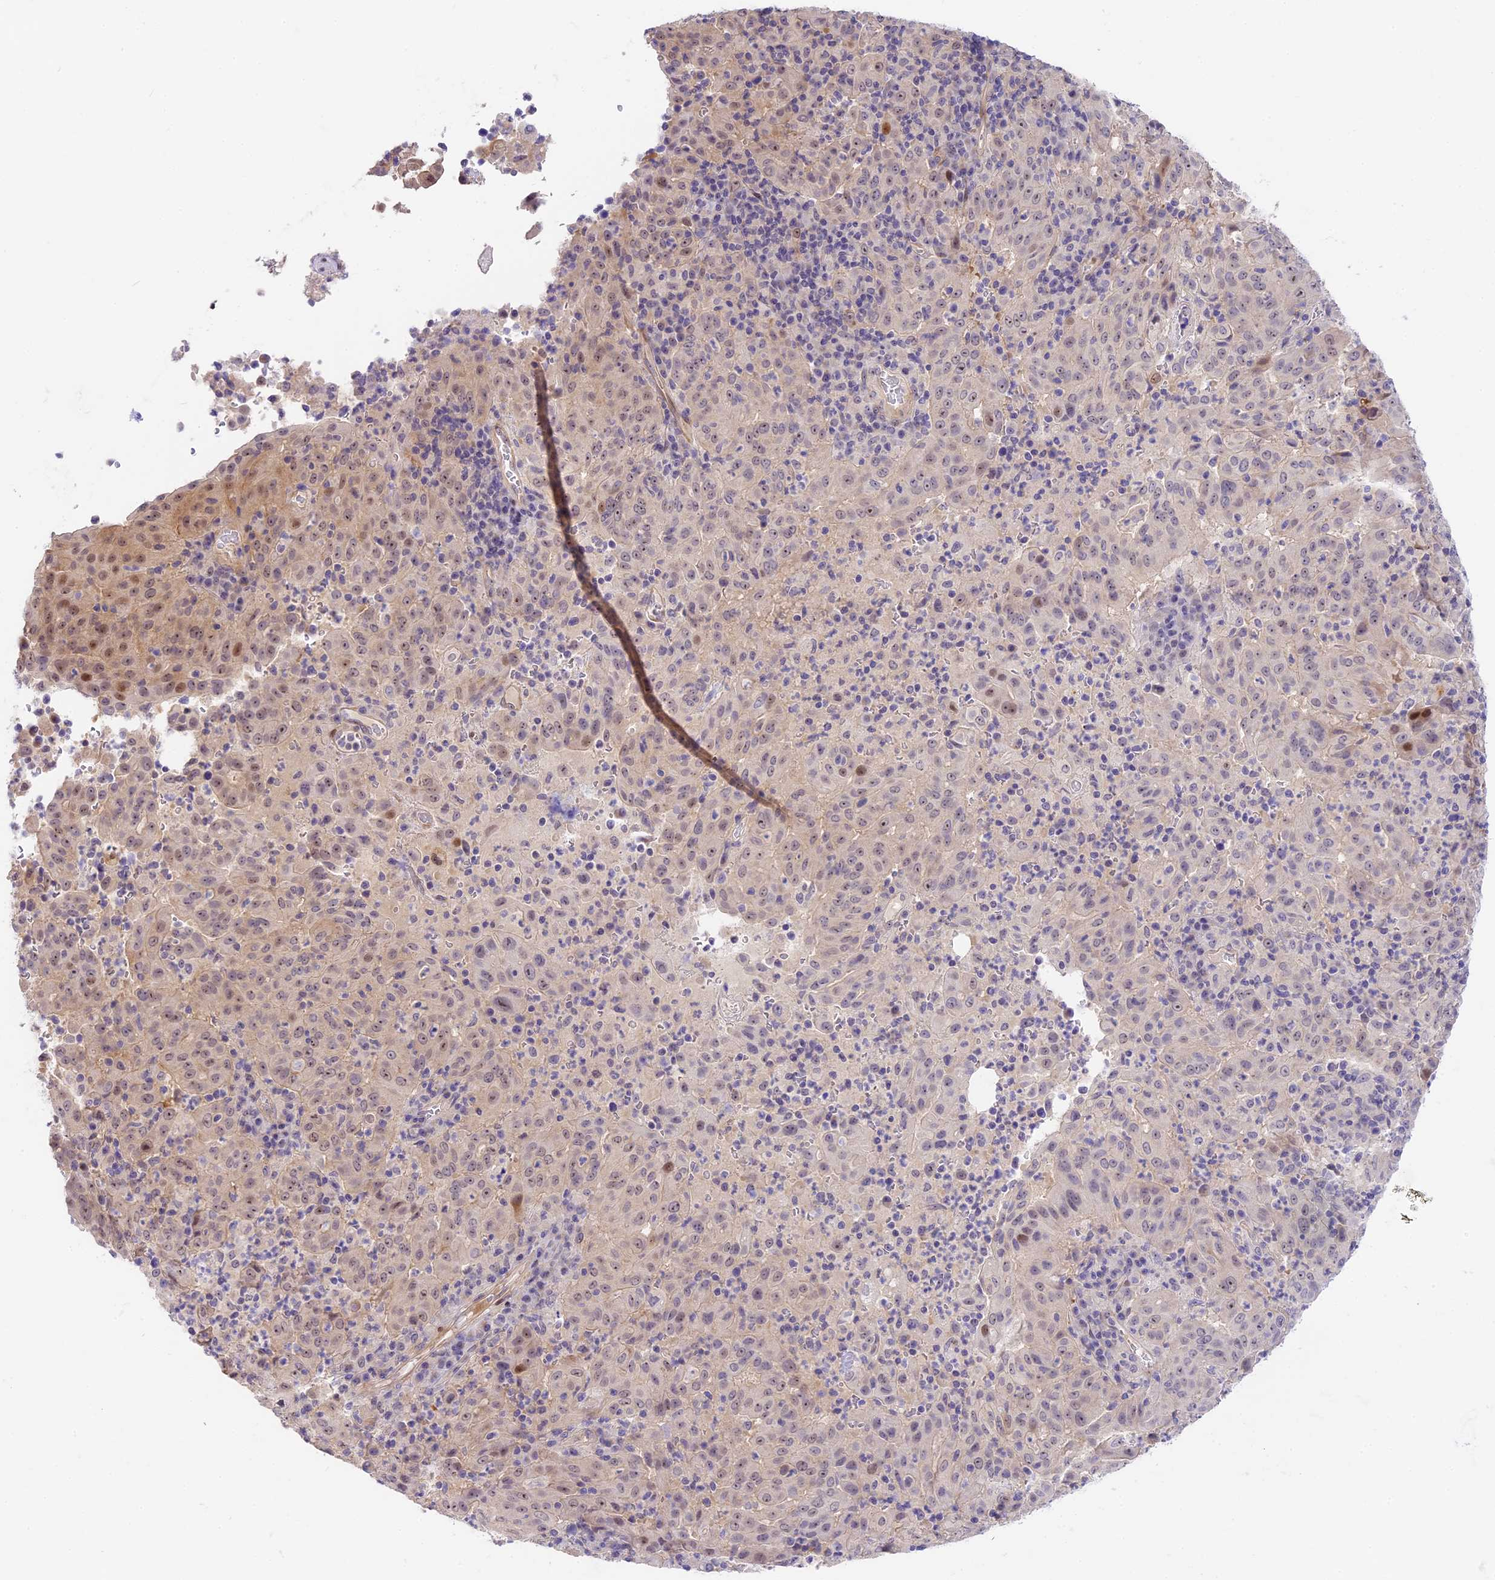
{"staining": {"intensity": "moderate", "quantity": "25%-75%", "location": "nuclear"}, "tissue": "pancreatic cancer", "cell_type": "Tumor cells", "image_type": "cancer", "snomed": [{"axis": "morphology", "description": "Adenocarcinoma, NOS"}, {"axis": "topography", "description": "Pancreas"}], "caption": "Pancreatic adenocarcinoma stained with a brown dye displays moderate nuclear positive expression in approximately 25%-75% of tumor cells.", "gene": "MIDN", "patient": {"sex": "male", "age": 63}}